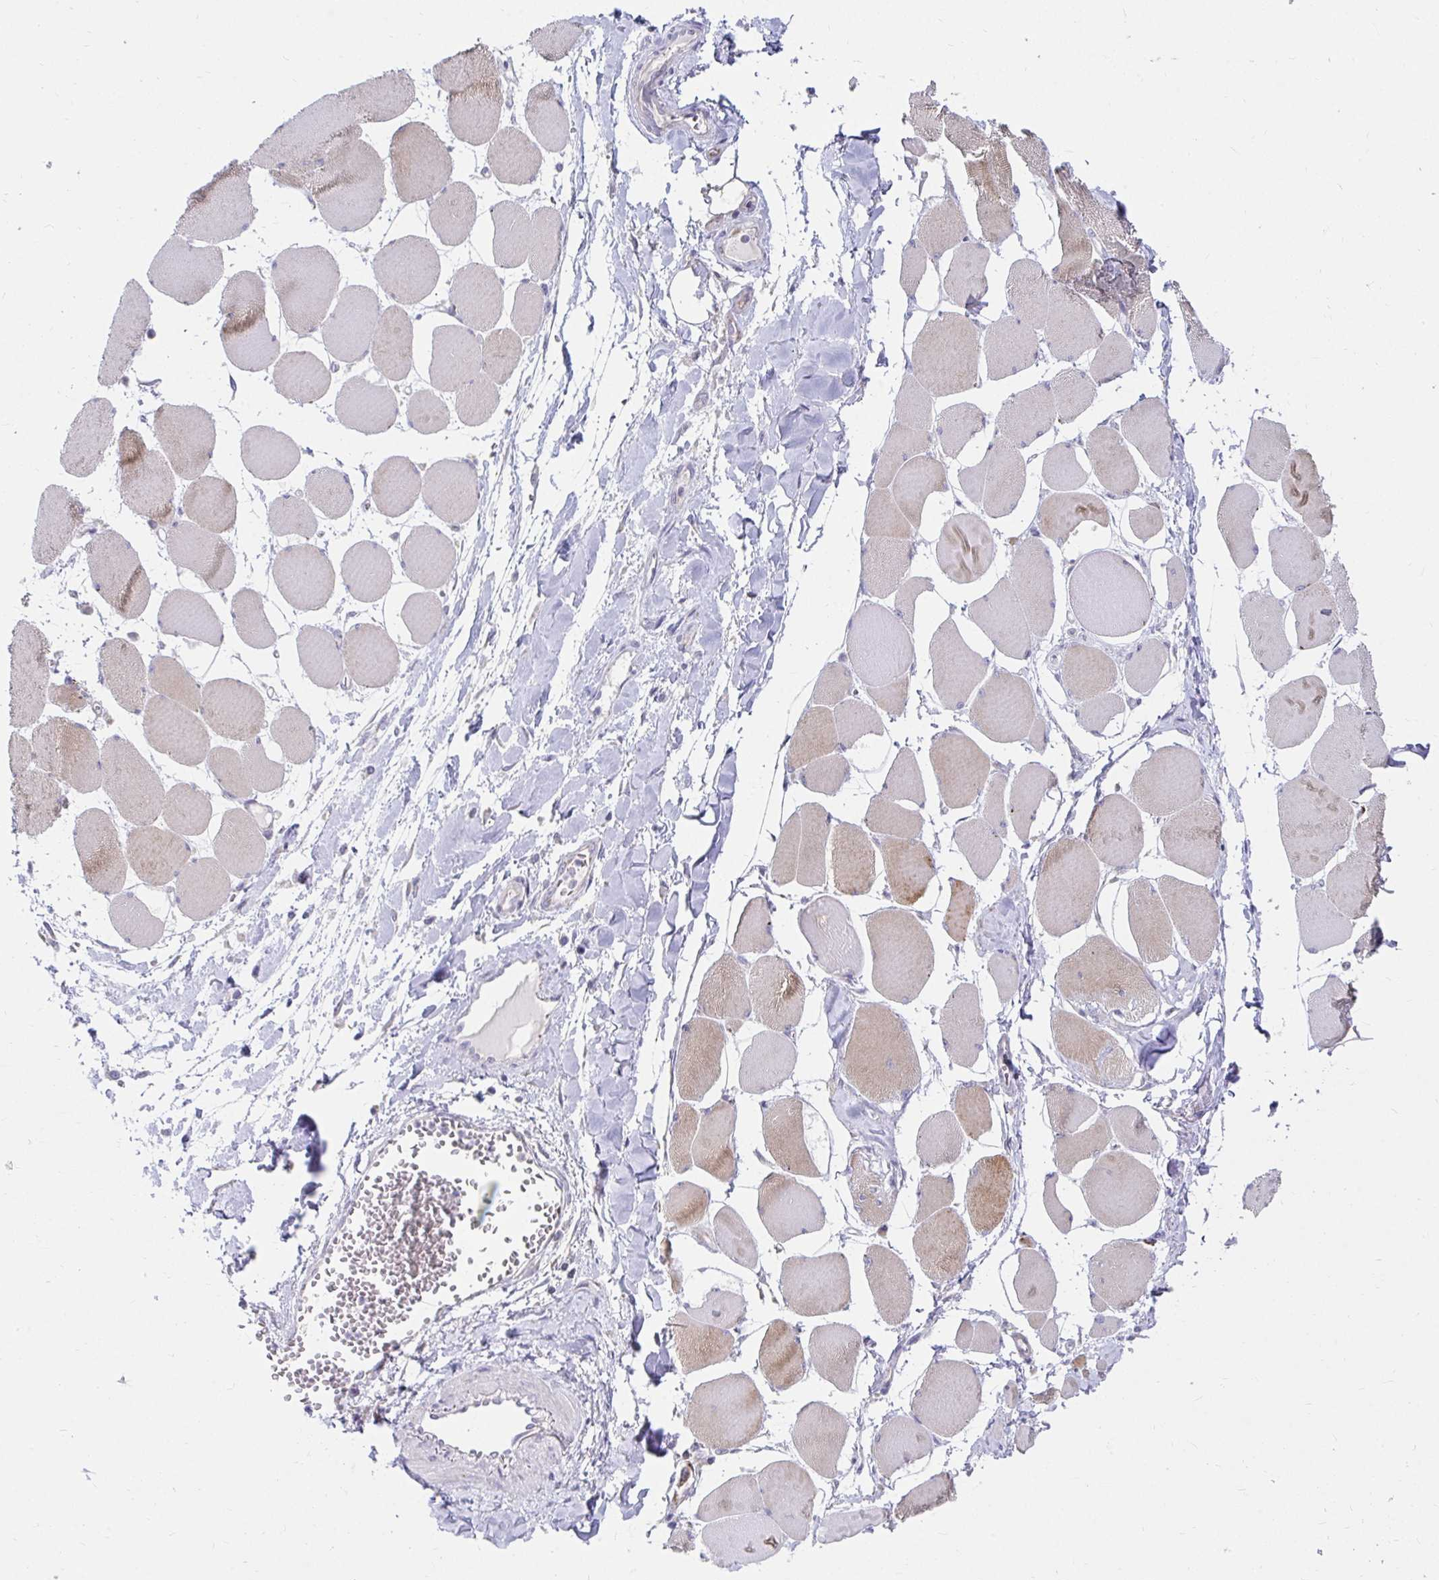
{"staining": {"intensity": "moderate", "quantity": "25%-75%", "location": "cytoplasmic/membranous"}, "tissue": "skeletal muscle", "cell_type": "Myocytes", "image_type": "normal", "snomed": [{"axis": "morphology", "description": "Normal tissue, NOS"}, {"axis": "topography", "description": "Skeletal muscle"}], "caption": "This is a photomicrograph of immunohistochemistry (IHC) staining of normal skeletal muscle, which shows moderate staining in the cytoplasmic/membranous of myocytes.", "gene": "EXOC5", "patient": {"sex": "female", "age": 75}}